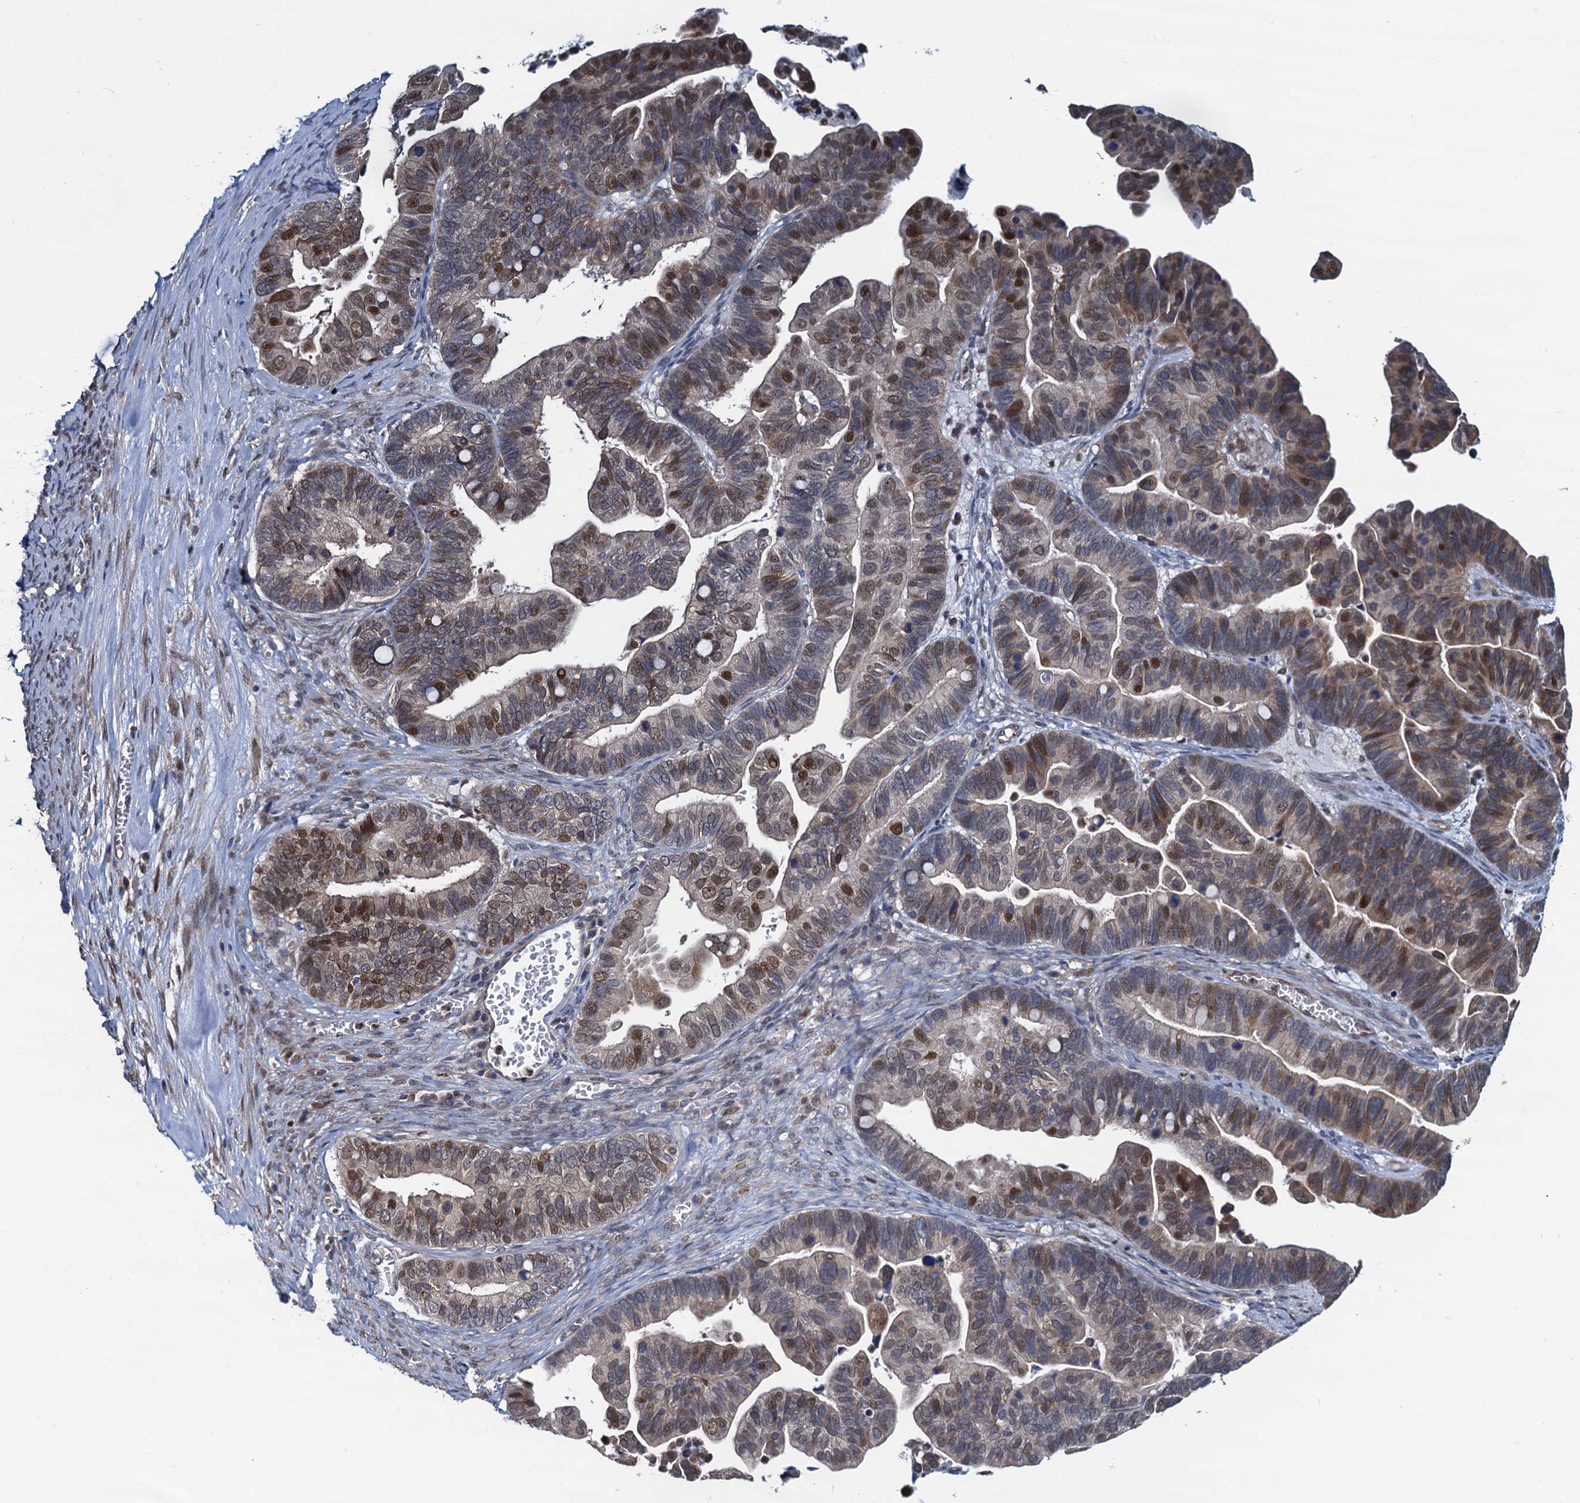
{"staining": {"intensity": "moderate", "quantity": "25%-75%", "location": "cytoplasmic/membranous,nuclear"}, "tissue": "ovarian cancer", "cell_type": "Tumor cells", "image_type": "cancer", "snomed": [{"axis": "morphology", "description": "Cystadenocarcinoma, serous, NOS"}, {"axis": "topography", "description": "Ovary"}], "caption": "Ovarian cancer (serous cystadenocarcinoma) tissue displays moderate cytoplasmic/membranous and nuclear staining in approximately 25%-75% of tumor cells, visualized by immunohistochemistry. (DAB (3,3'-diaminobenzidine) IHC with brightfield microscopy, high magnification).", "gene": "RNF125", "patient": {"sex": "female", "age": 56}}